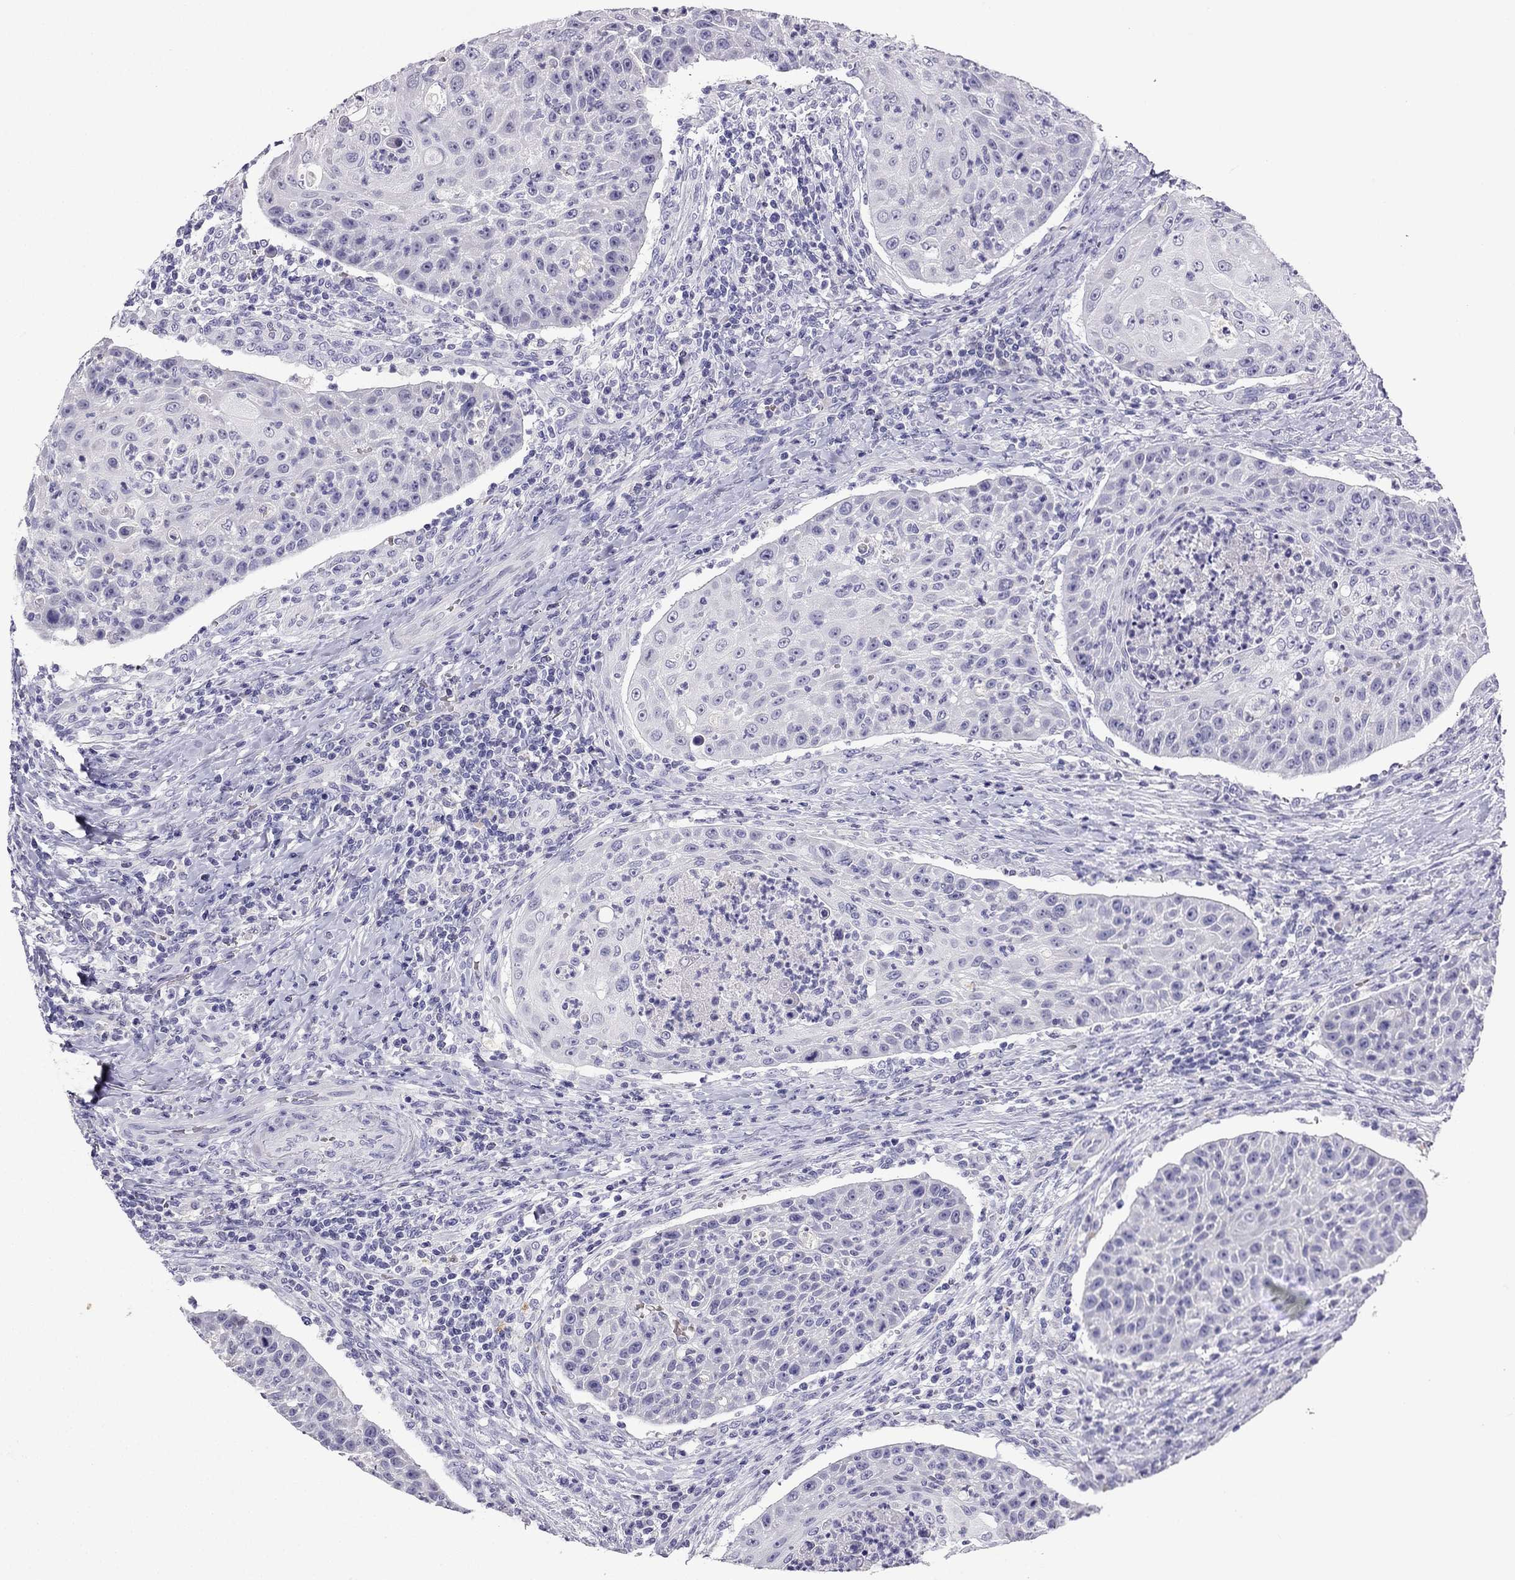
{"staining": {"intensity": "negative", "quantity": "none", "location": "none"}, "tissue": "head and neck cancer", "cell_type": "Tumor cells", "image_type": "cancer", "snomed": [{"axis": "morphology", "description": "Squamous cell carcinoma, NOS"}, {"axis": "topography", "description": "Head-Neck"}], "caption": "IHC image of neoplastic tissue: head and neck cancer stained with DAB (3,3'-diaminobenzidine) displays no significant protein positivity in tumor cells.", "gene": "NPTX1", "patient": {"sex": "male", "age": 69}}